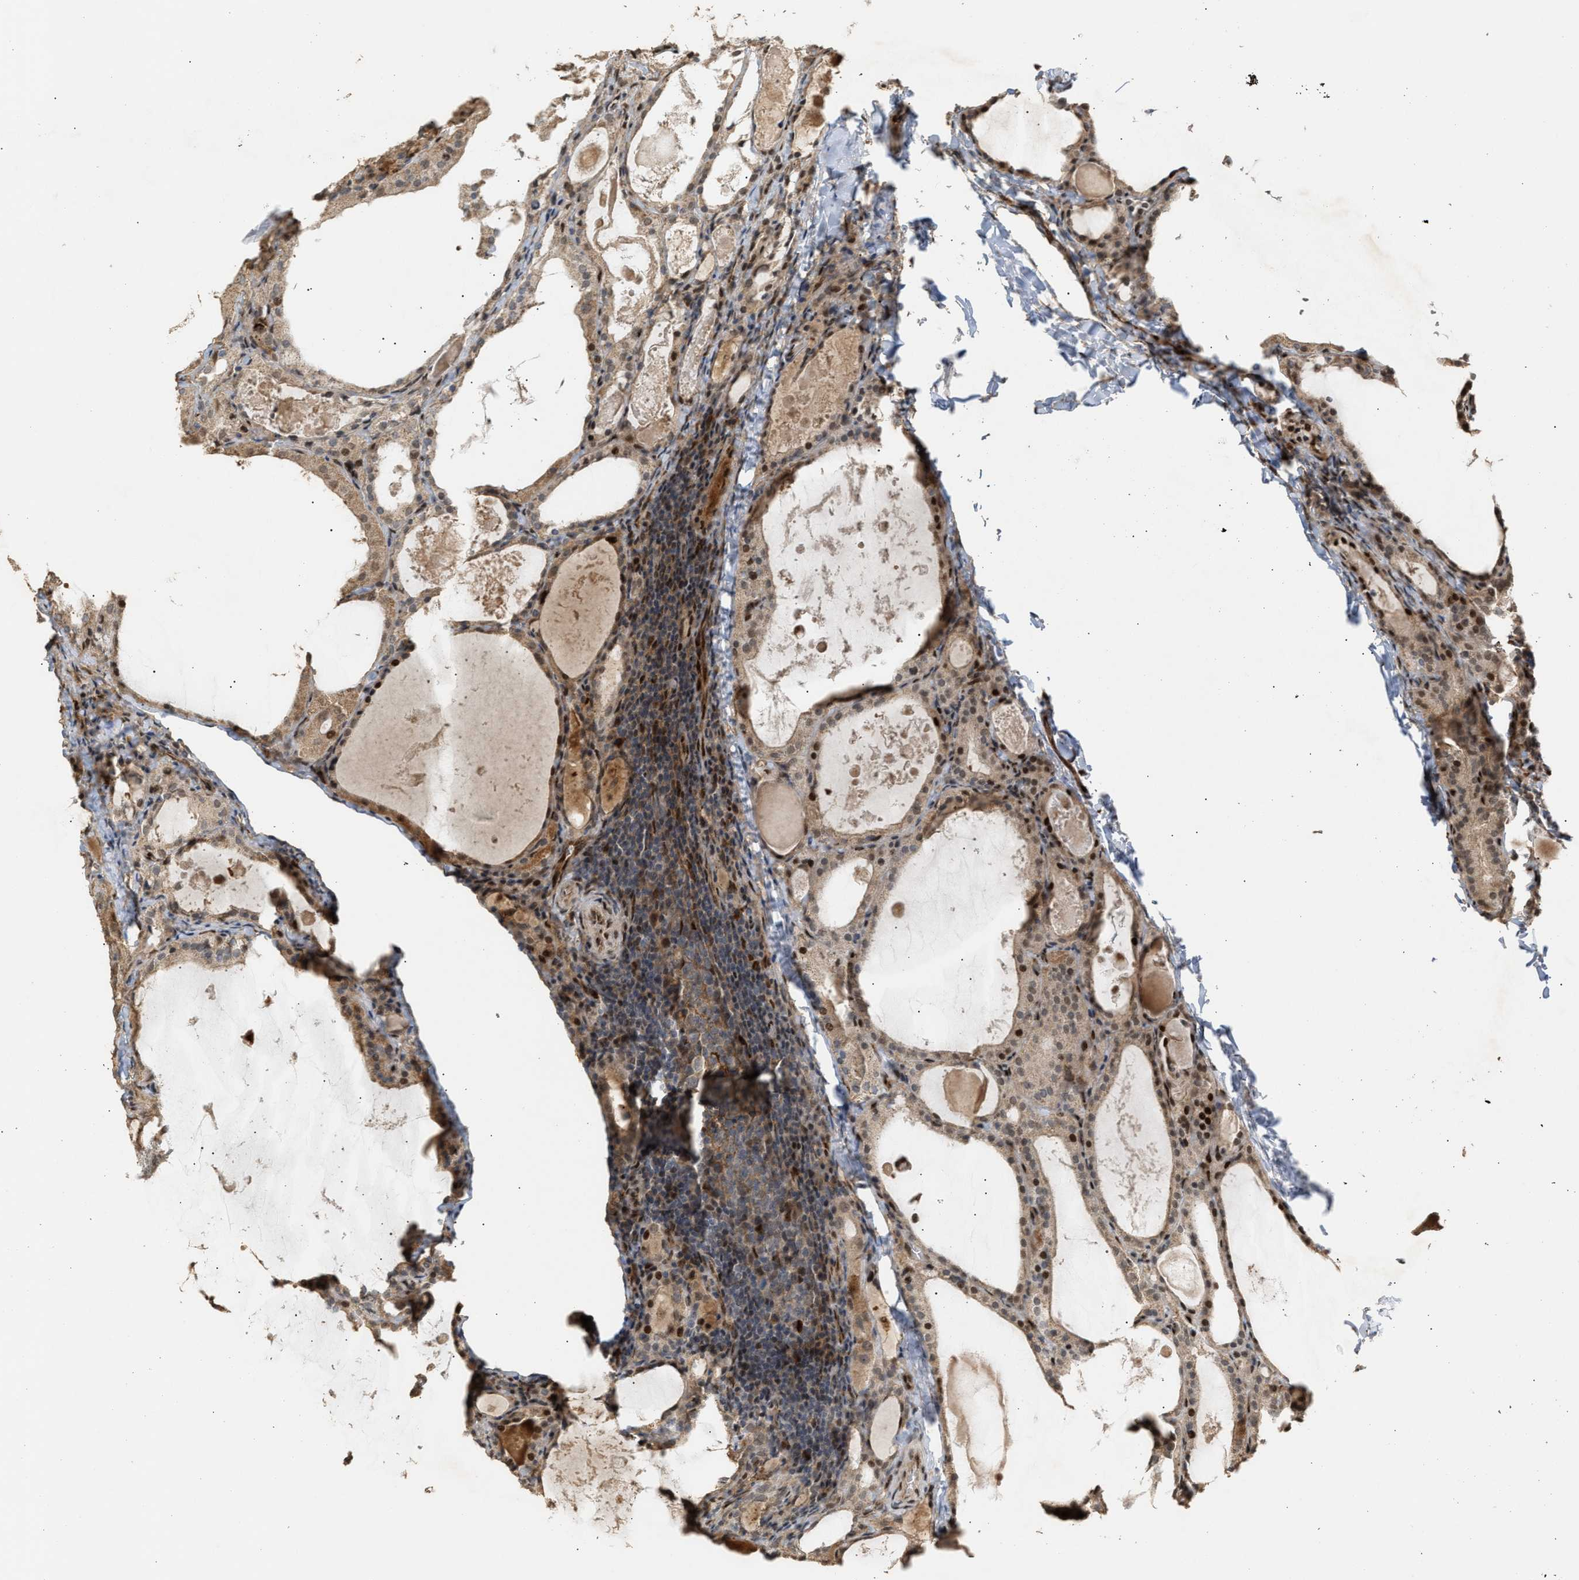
{"staining": {"intensity": "weak", "quantity": ">75%", "location": "cytoplasmic/membranous,nuclear"}, "tissue": "thyroid cancer", "cell_type": "Tumor cells", "image_type": "cancer", "snomed": [{"axis": "morphology", "description": "Papillary adenocarcinoma, NOS"}, {"axis": "topography", "description": "Thyroid gland"}], "caption": "High-magnification brightfield microscopy of thyroid papillary adenocarcinoma stained with DAB (3,3'-diaminobenzidine) (brown) and counterstained with hematoxylin (blue). tumor cells exhibit weak cytoplasmic/membranous and nuclear staining is seen in approximately>75% of cells. Using DAB (brown) and hematoxylin (blue) stains, captured at high magnification using brightfield microscopy.", "gene": "ZFAND5", "patient": {"sex": "female", "age": 42}}